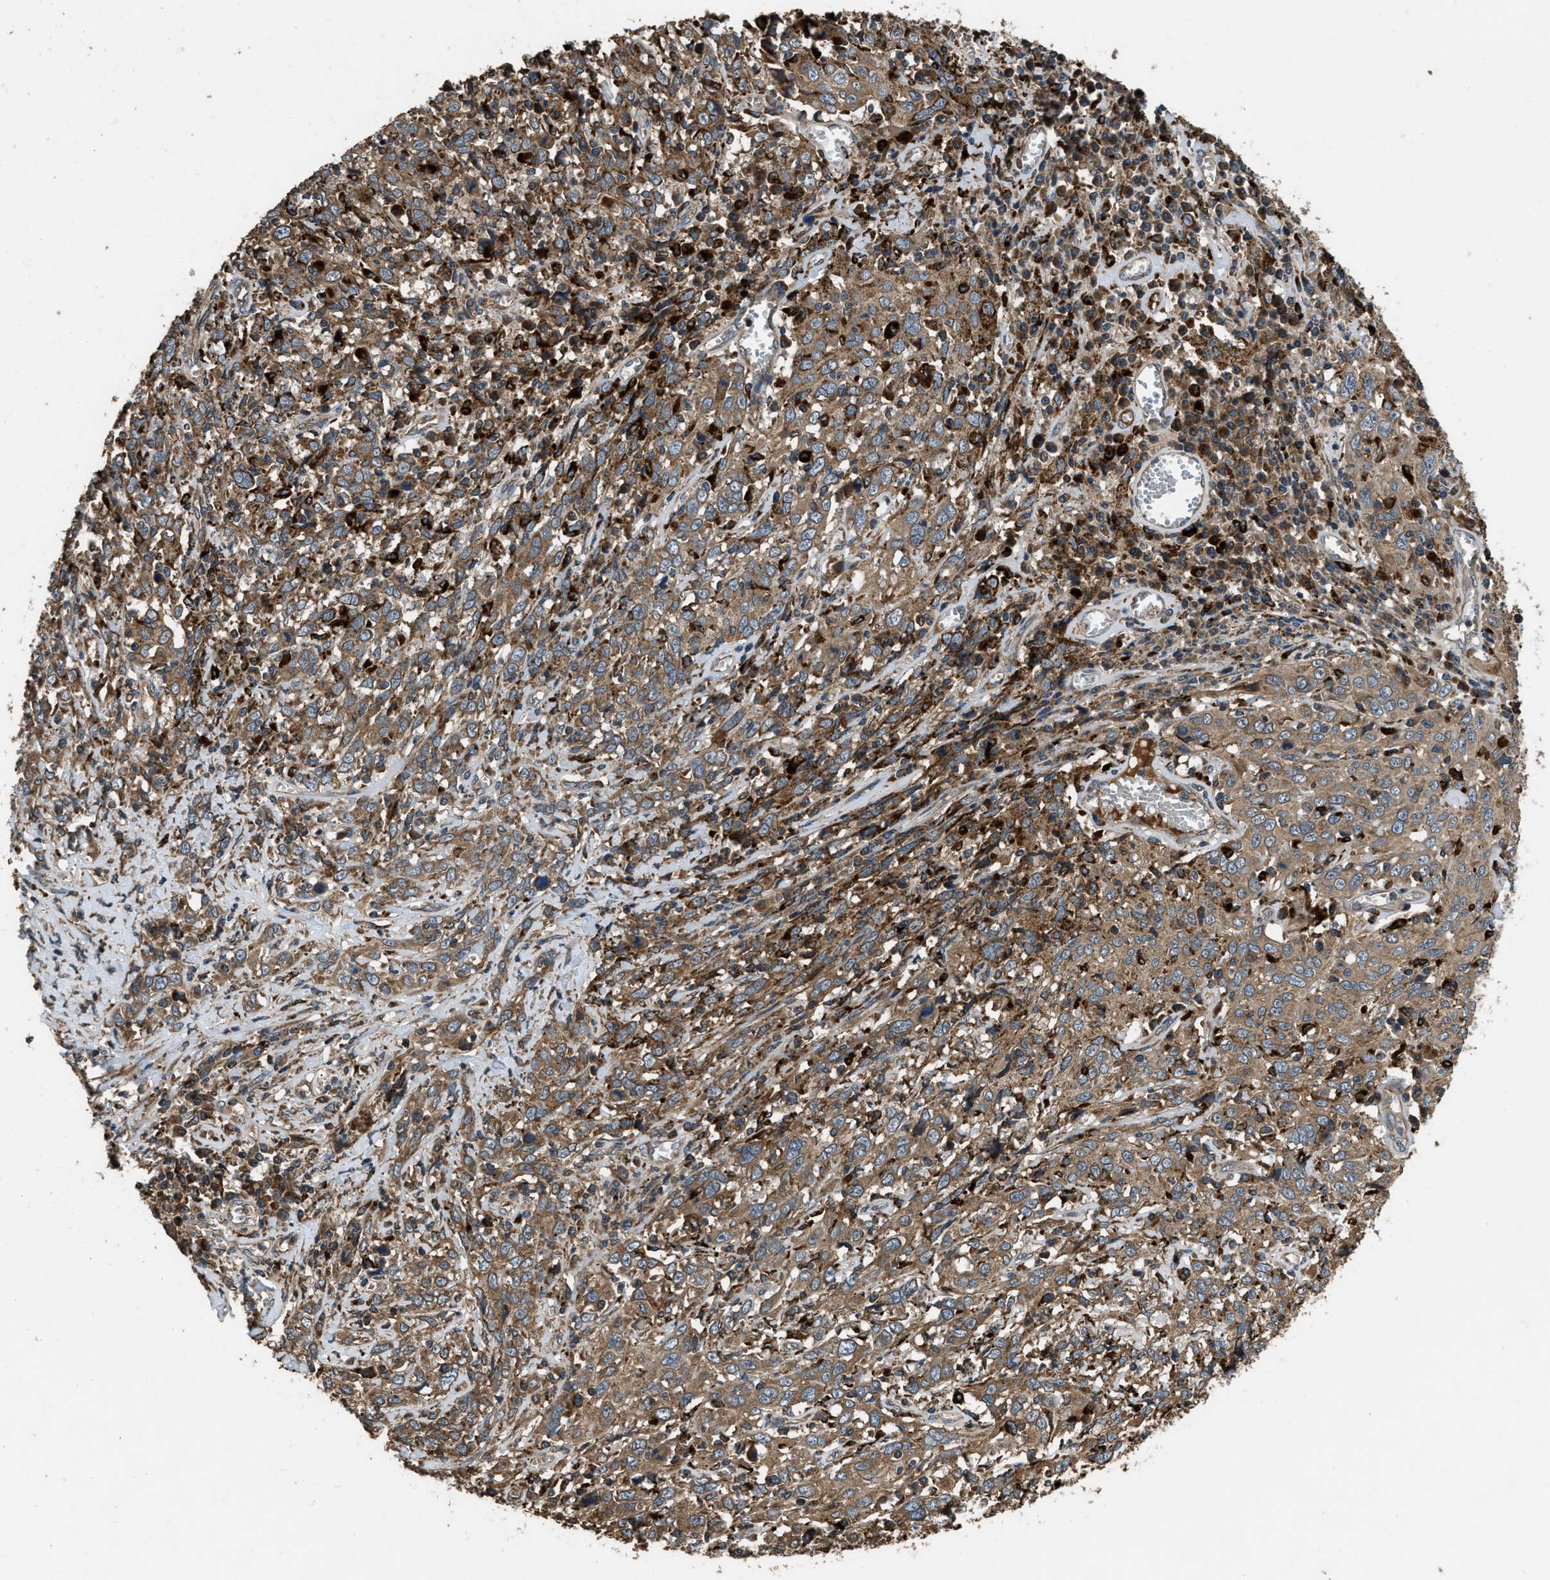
{"staining": {"intensity": "moderate", "quantity": ">75%", "location": "cytoplasmic/membranous"}, "tissue": "cervical cancer", "cell_type": "Tumor cells", "image_type": "cancer", "snomed": [{"axis": "morphology", "description": "Squamous cell carcinoma, NOS"}, {"axis": "topography", "description": "Cervix"}], "caption": "DAB (3,3'-diaminobenzidine) immunohistochemical staining of human squamous cell carcinoma (cervical) demonstrates moderate cytoplasmic/membranous protein positivity in about >75% of tumor cells.", "gene": "GGH", "patient": {"sex": "female", "age": 46}}